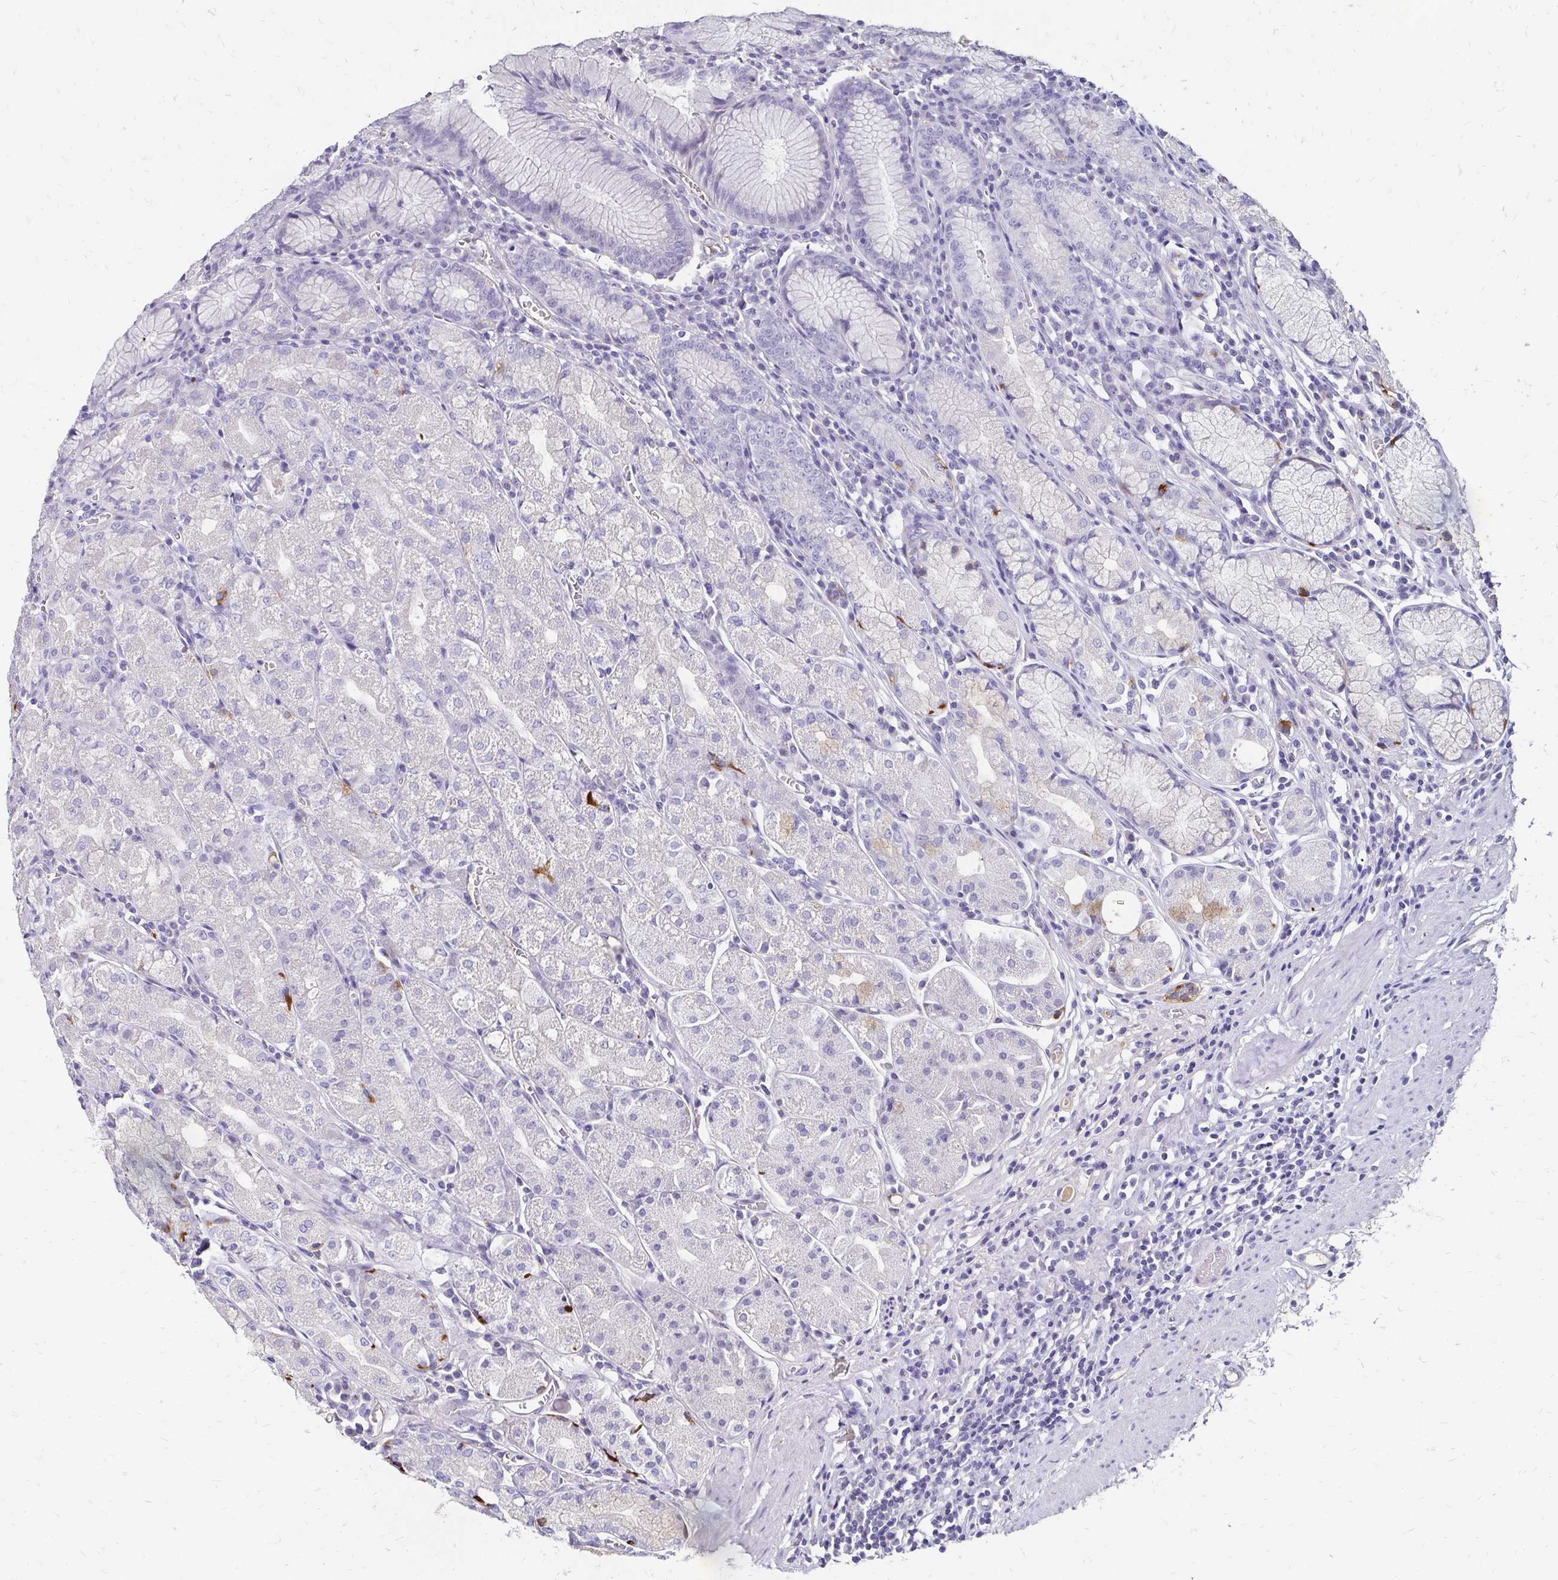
{"staining": {"intensity": "strong", "quantity": "<25%", "location": "cytoplasmic/membranous"}, "tissue": "stomach", "cell_type": "Glandular cells", "image_type": "normal", "snomed": [{"axis": "morphology", "description": "Normal tissue, NOS"}, {"axis": "topography", "description": "Stomach"}], "caption": "Normal stomach was stained to show a protein in brown. There is medium levels of strong cytoplasmic/membranous staining in about <25% of glandular cells. Nuclei are stained in blue.", "gene": "SCG3", "patient": {"sex": "male", "age": 55}}